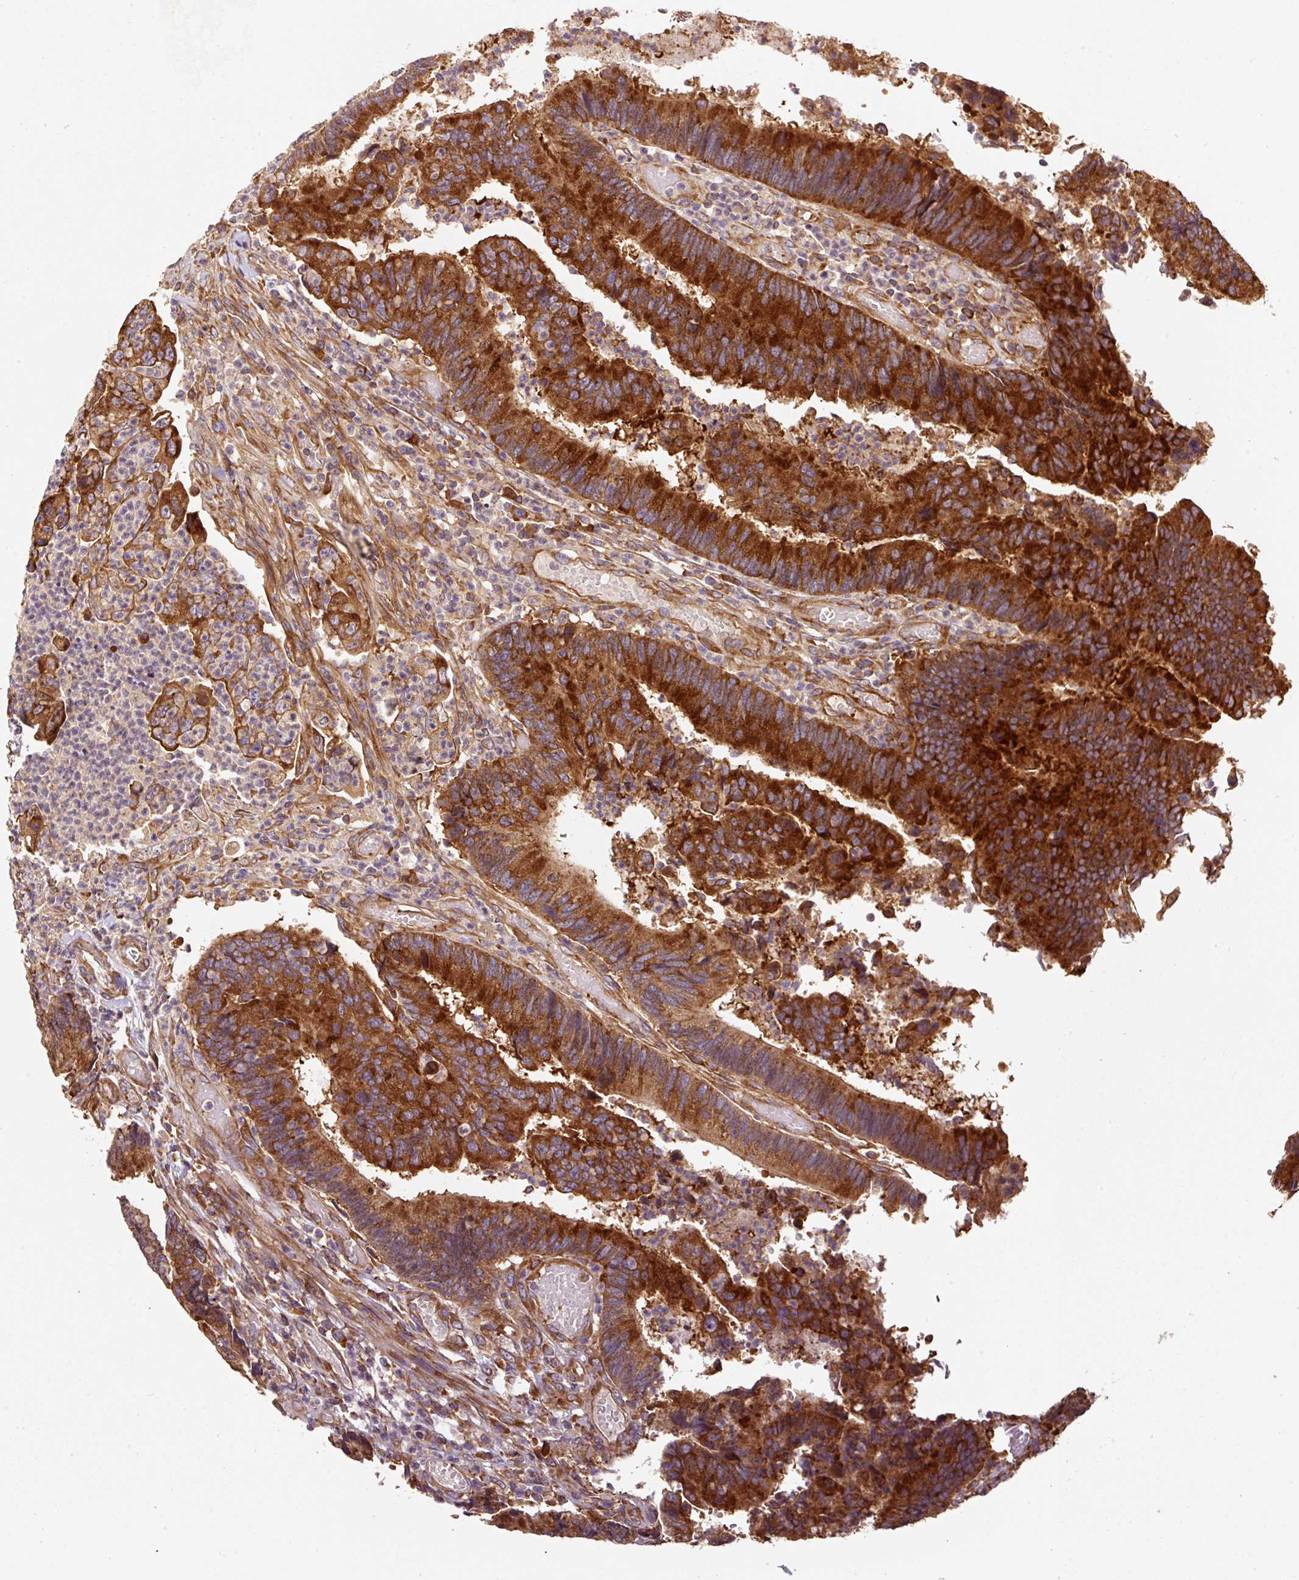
{"staining": {"intensity": "strong", "quantity": ">75%", "location": "cytoplasmic/membranous"}, "tissue": "colorectal cancer", "cell_type": "Tumor cells", "image_type": "cancer", "snomed": [{"axis": "morphology", "description": "Adenocarcinoma, NOS"}, {"axis": "topography", "description": "Colon"}], "caption": "IHC (DAB (3,3'-diaminobenzidine)) staining of colorectal cancer demonstrates strong cytoplasmic/membranous protein expression in about >75% of tumor cells. The staining was performed using DAB (3,3'-diaminobenzidine), with brown indicating positive protein expression. Nuclei are stained blue with hematoxylin.", "gene": "EIF2S2", "patient": {"sex": "female", "age": 67}}